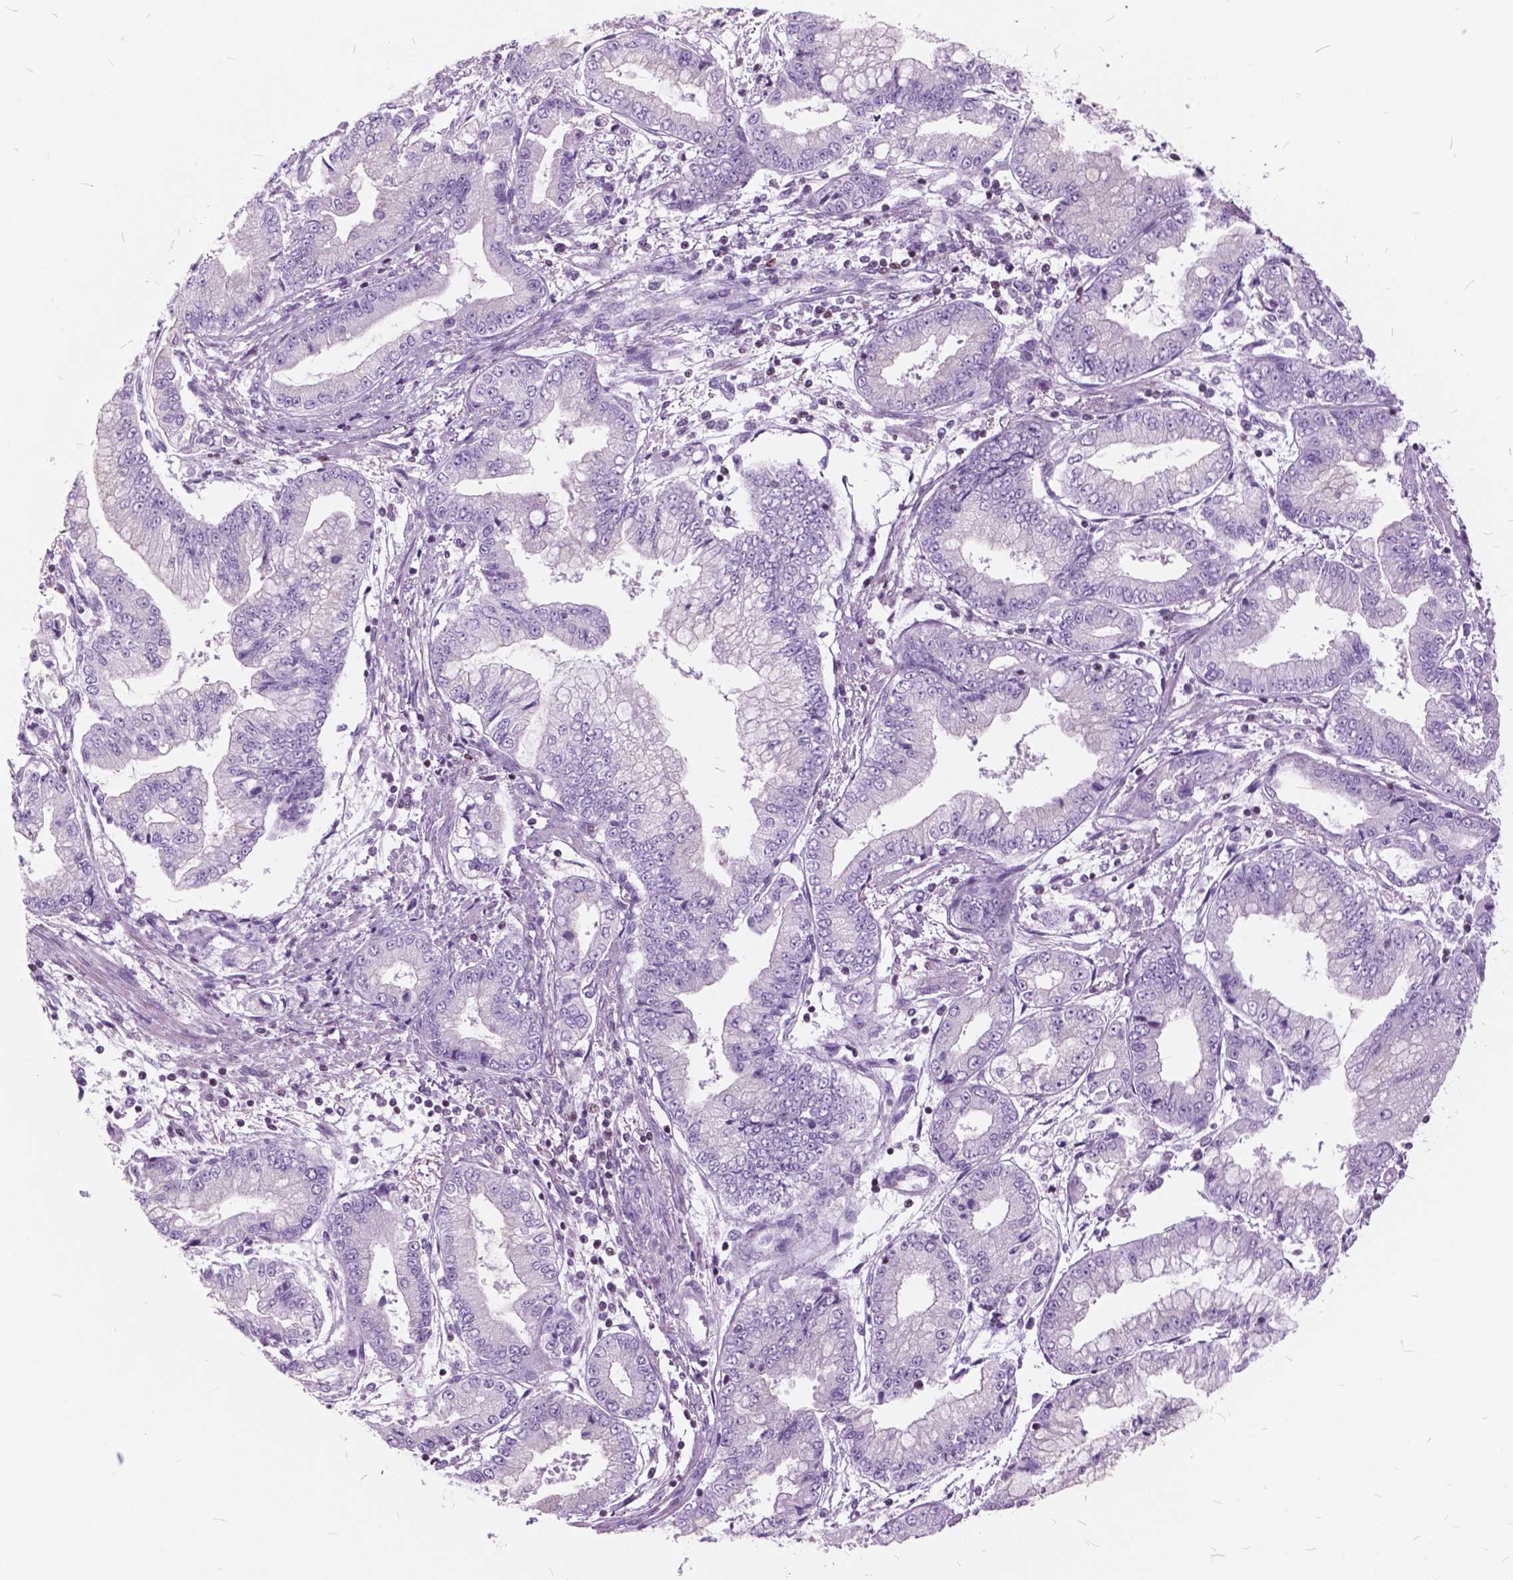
{"staining": {"intensity": "negative", "quantity": "none", "location": "none"}, "tissue": "stomach cancer", "cell_type": "Tumor cells", "image_type": "cancer", "snomed": [{"axis": "morphology", "description": "Adenocarcinoma, NOS"}, {"axis": "topography", "description": "Stomach, upper"}], "caption": "The image exhibits no staining of tumor cells in stomach cancer (adenocarcinoma). (Brightfield microscopy of DAB (3,3'-diaminobenzidine) immunohistochemistry (IHC) at high magnification).", "gene": "SP140", "patient": {"sex": "female", "age": 74}}